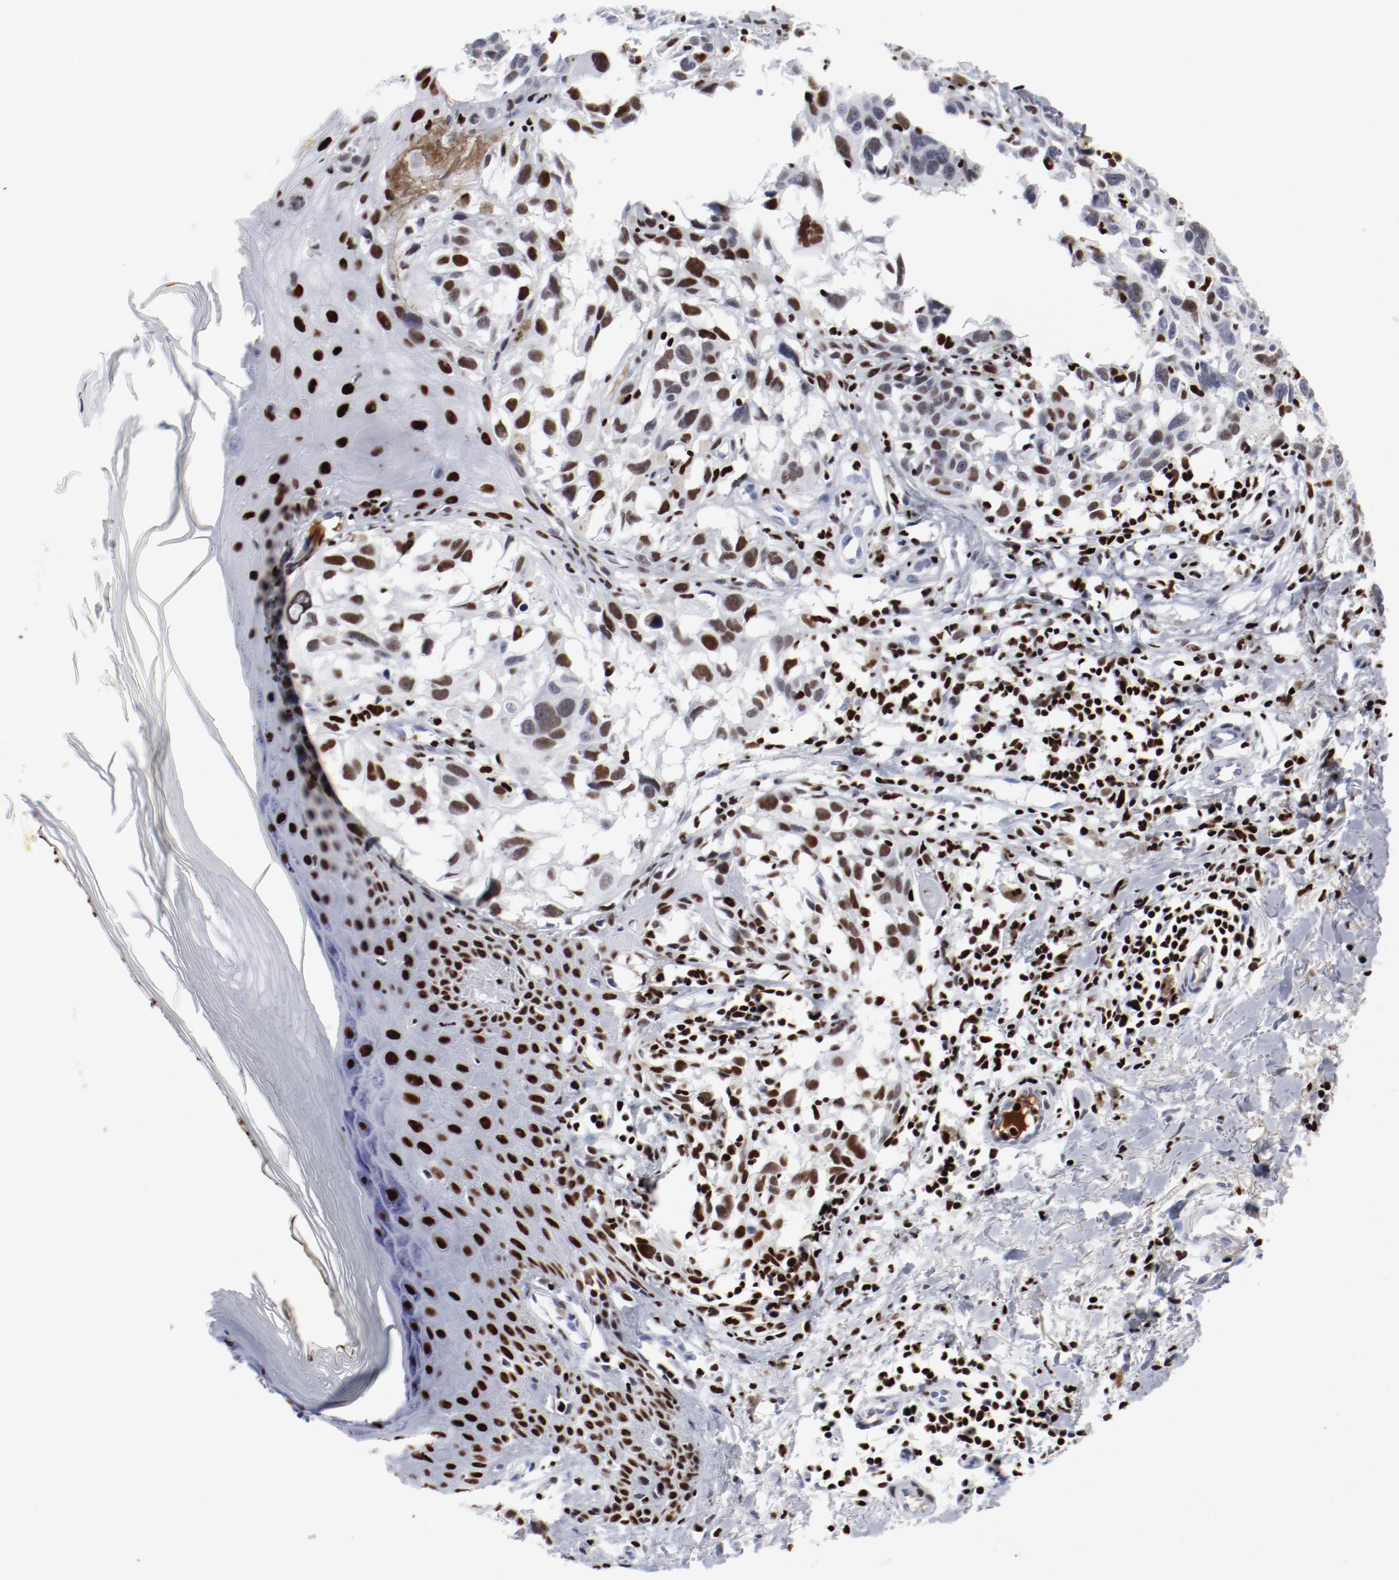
{"staining": {"intensity": "moderate", "quantity": ">75%", "location": "nuclear"}, "tissue": "melanoma", "cell_type": "Tumor cells", "image_type": "cancer", "snomed": [{"axis": "morphology", "description": "Malignant melanoma, NOS"}, {"axis": "topography", "description": "Skin"}], "caption": "Tumor cells demonstrate medium levels of moderate nuclear expression in about >75% of cells in malignant melanoma.", "gene": "SMARCC2", "patient": {"sex": "female", "age": 77}}